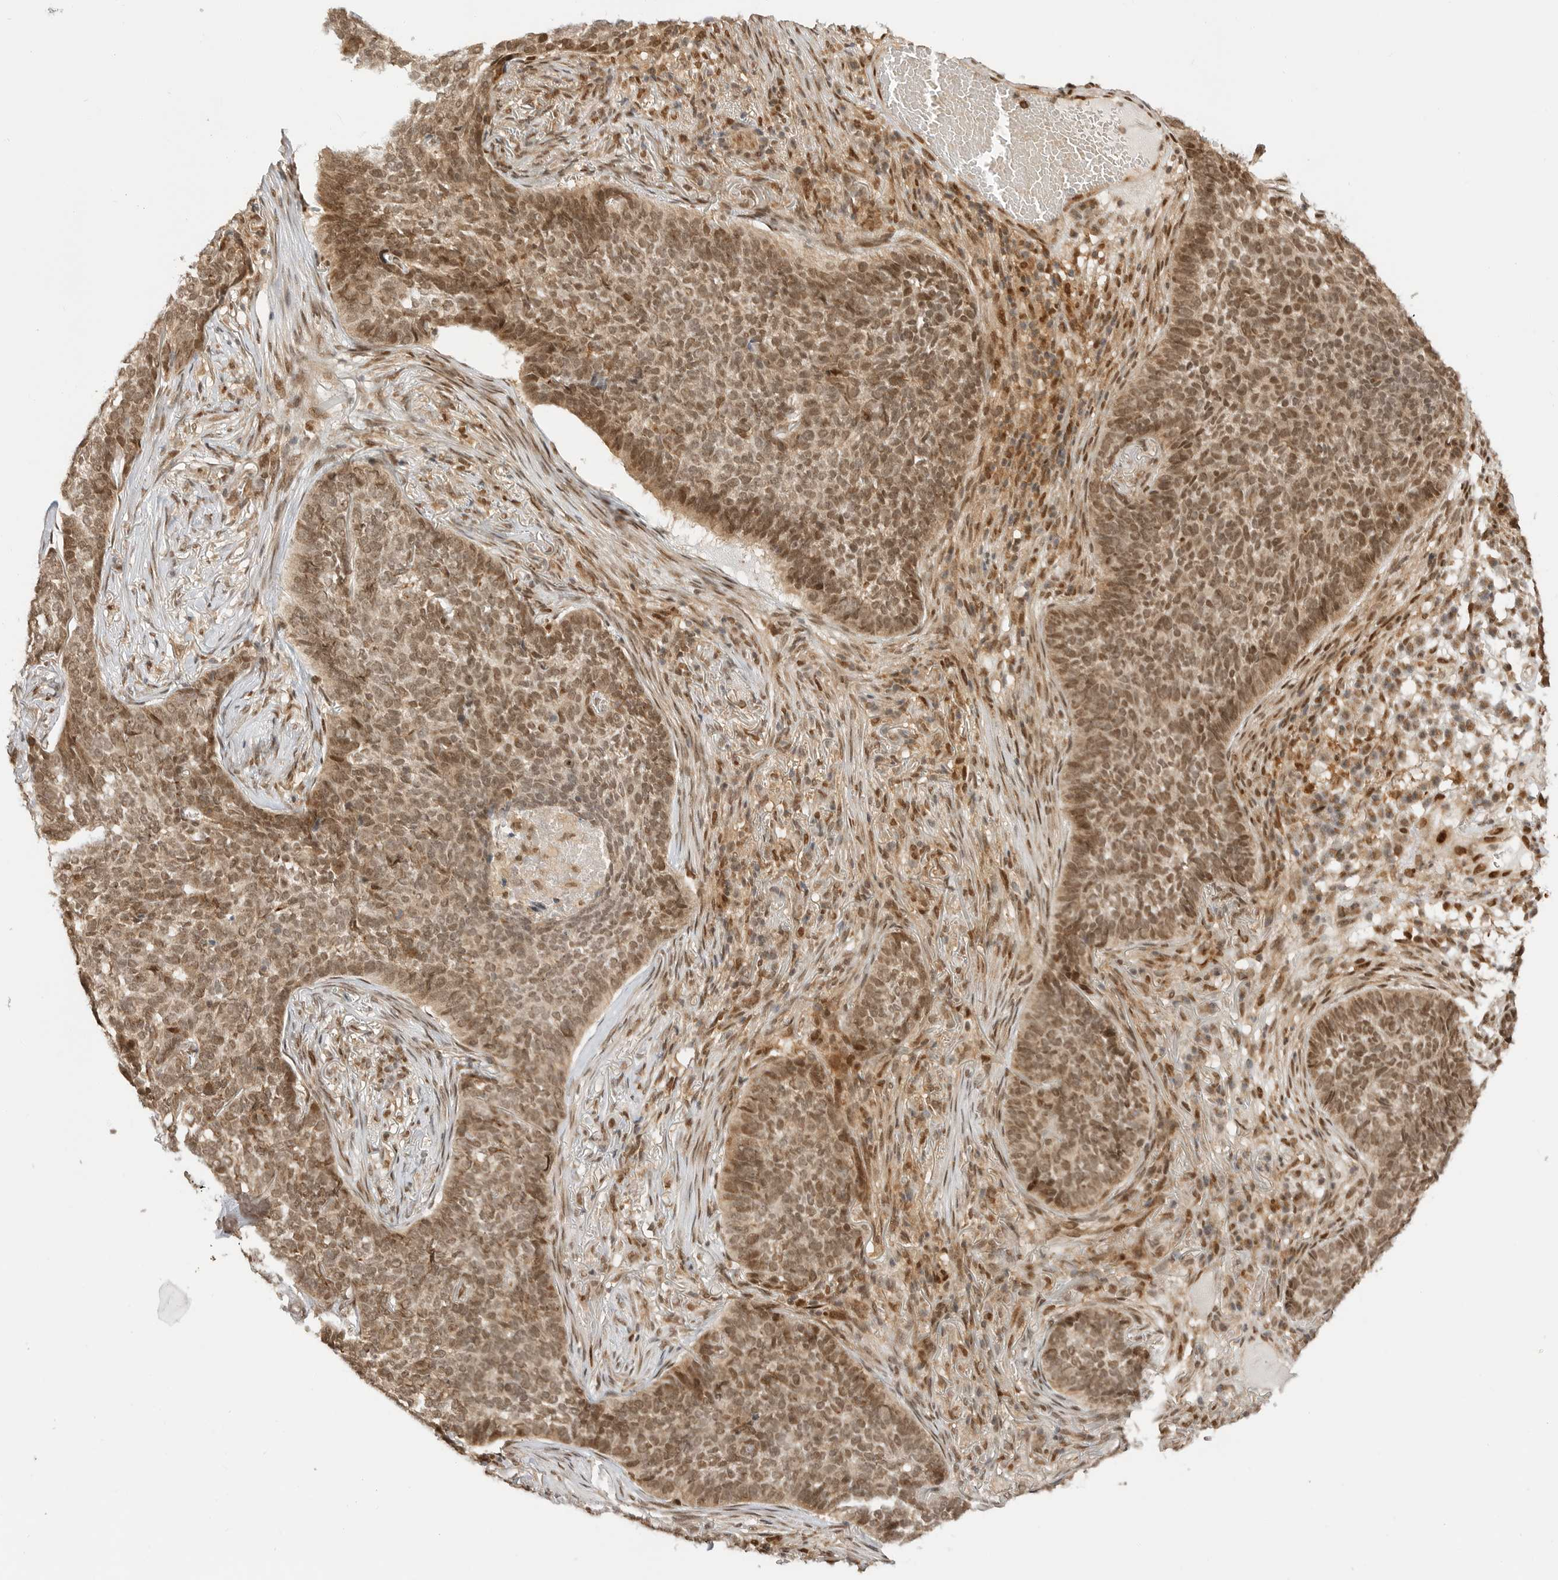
{"staining": {"intensity": "moderate", "quantity": ">75%", "location": "cytoplasmic/membranous,nuclear"}, "tissue": "skin cancer", "cell_type": "Tumor cells", "image_type": "cancer", "snomed": [{"axis": "morphology", "description": "Basal cell carcinoma"}, {"axis": "topography", "description": "Skin"}], "caption": "Tumor cells exhibit medium levels of moderate cytoplasmic/membranous and nuclear positivity in approximately >75% of cells in basal cell carcinoma (skin).", "gene": "ALKAL1", "patient": {"sex": "male", "age": 85}}